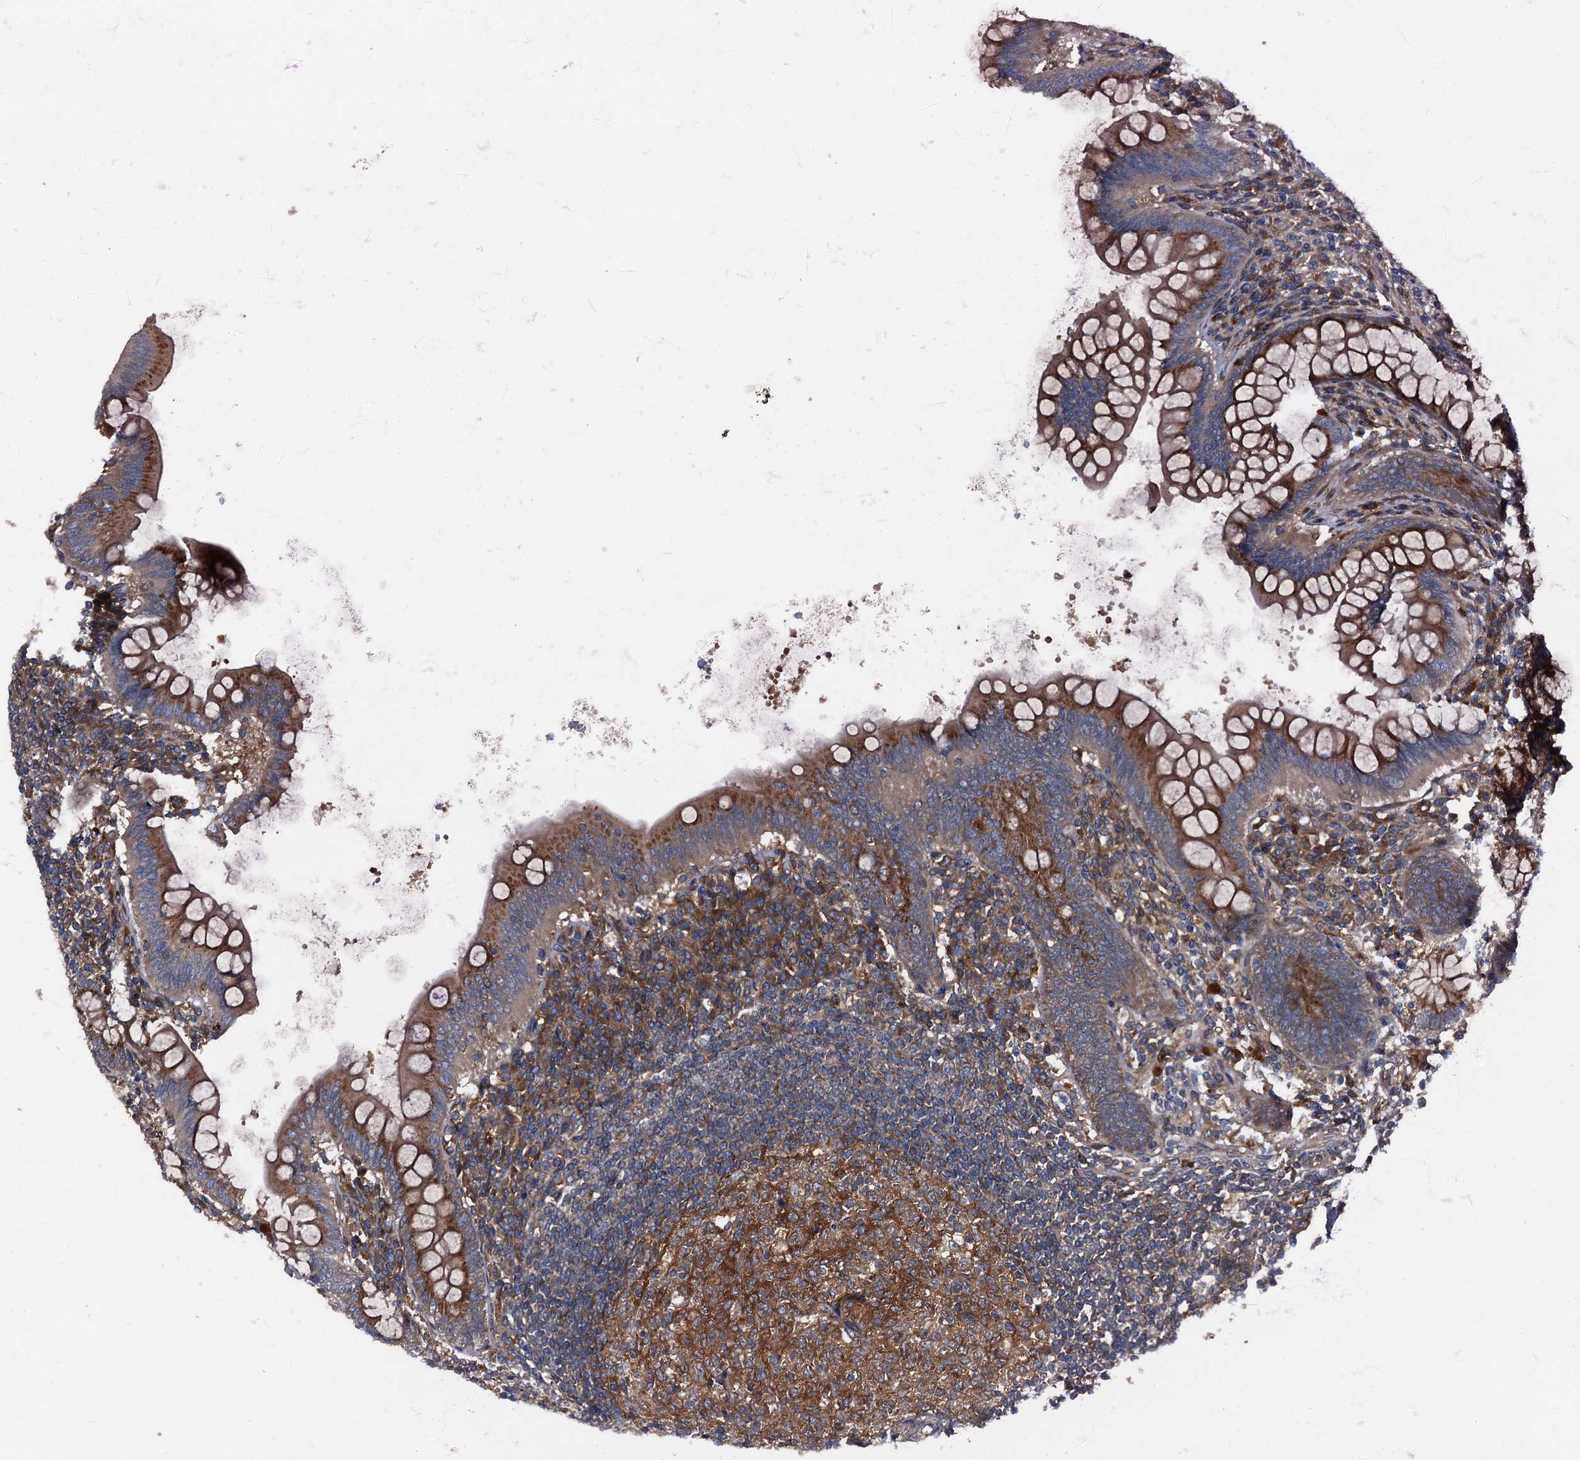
{"staining": {"intensity": "strong", "quantity": ">75%", "location": "cytoplasmic/membranous"}, "tissue": "appendix", "cell_type": "Glandular cells", "image_type": "normal", "snomed": [{"axis": "morphology", "description": "Normal tissue, NOS"}, {"axis": "topography", "description": "Appendix"}], "caption": "A brown stain highlights strong cytoplasmic/membranous staining of a protein in glandular cells of unremarkable appendix.", "gene": "PEX5", "patient": {"sex": "female", "age": 33}}